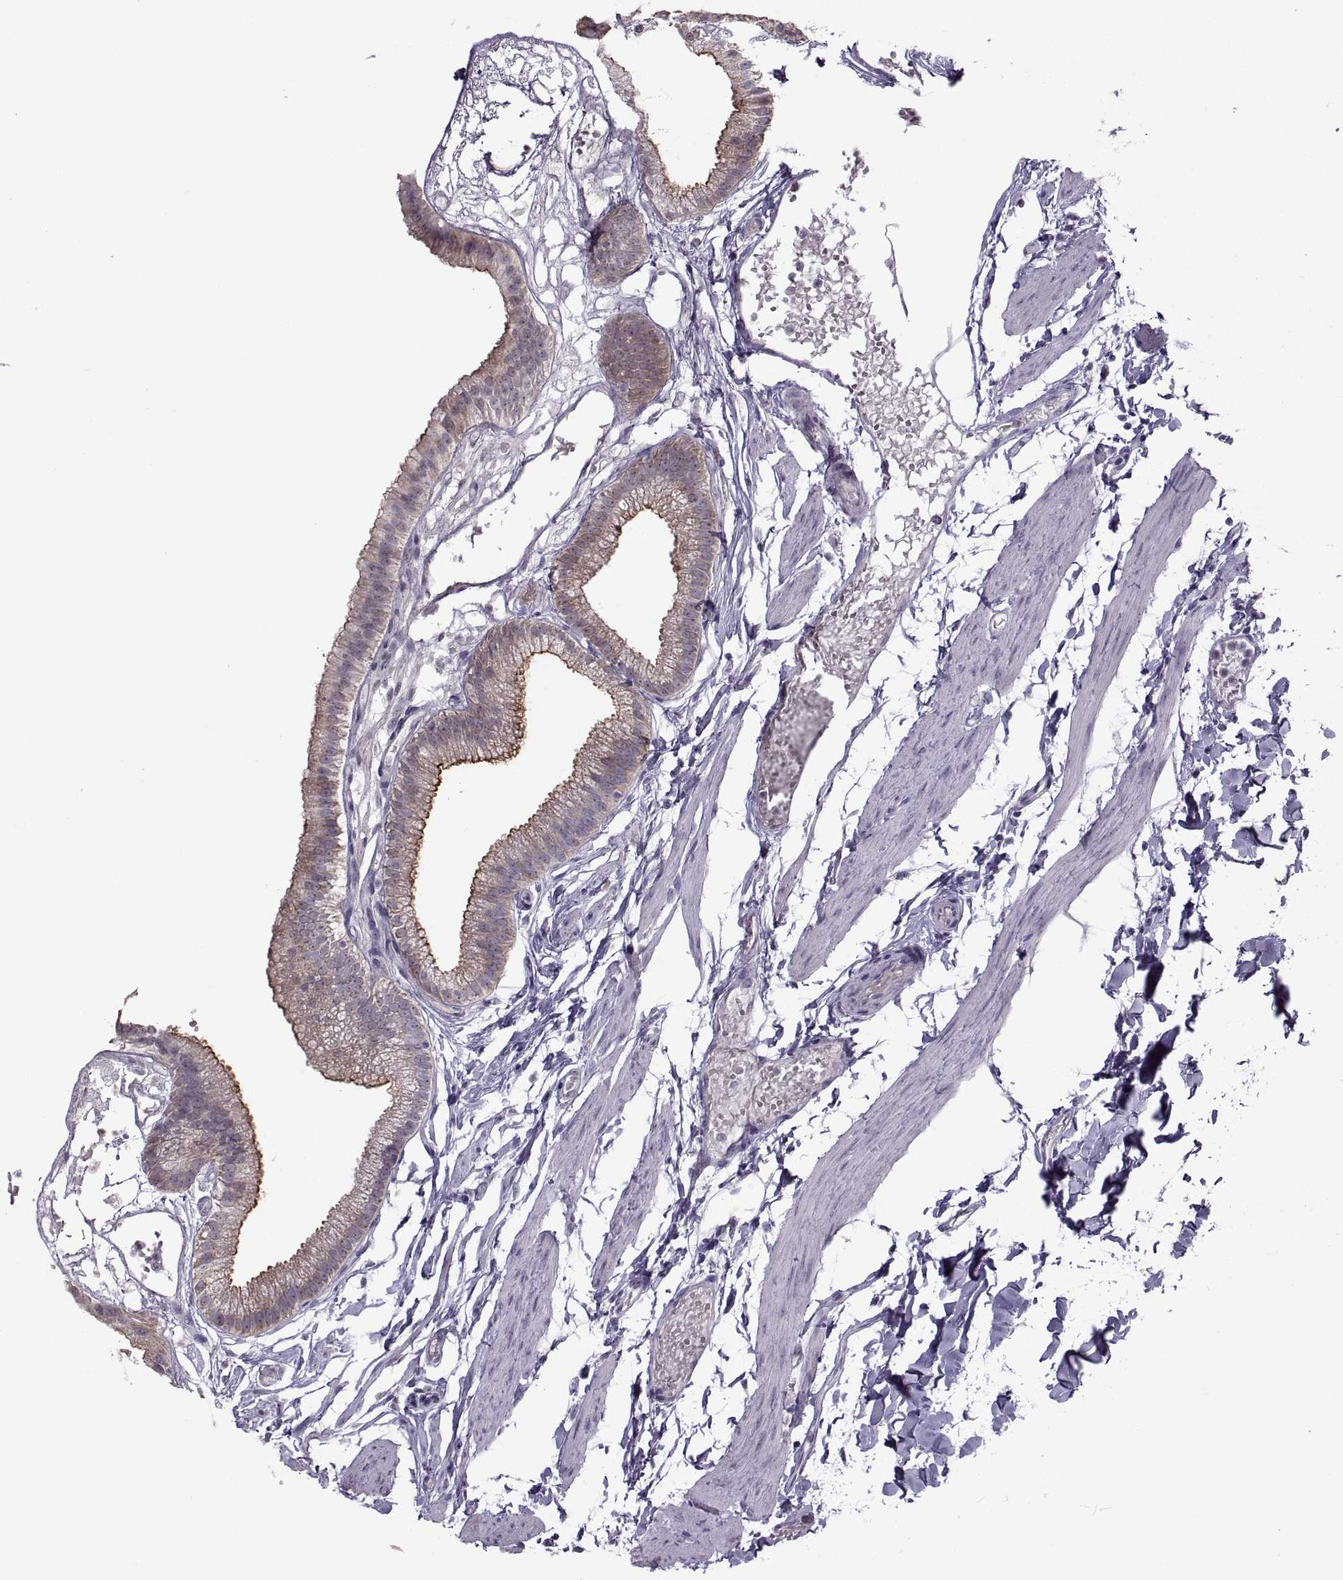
{"staining": {"intensity": "moderate", "quantity": "25%-75%", "location": "cytoplasmic/membranous"}, "tissue": "gallbladder", "cell_type": "Glandular cells", "image_type": "normal", "snomed": [{"axis": "morphology", "description": "Normal tissue, NOS"}, {"axis": "topography", "description": "Gallbladder"}], "caption": "Immunohistochemical staining of benign gallbladder reveals medium levels of moderate cytoplasmic/membranous staining in approximately 25%-75% of glandular cells. (Stains: DAB in brown, nuclei in blue, Microscopy: brightfield microscopy at high magnification).", "gene": "ASIC2", "patient": {"sex": "female", "age": 45}}